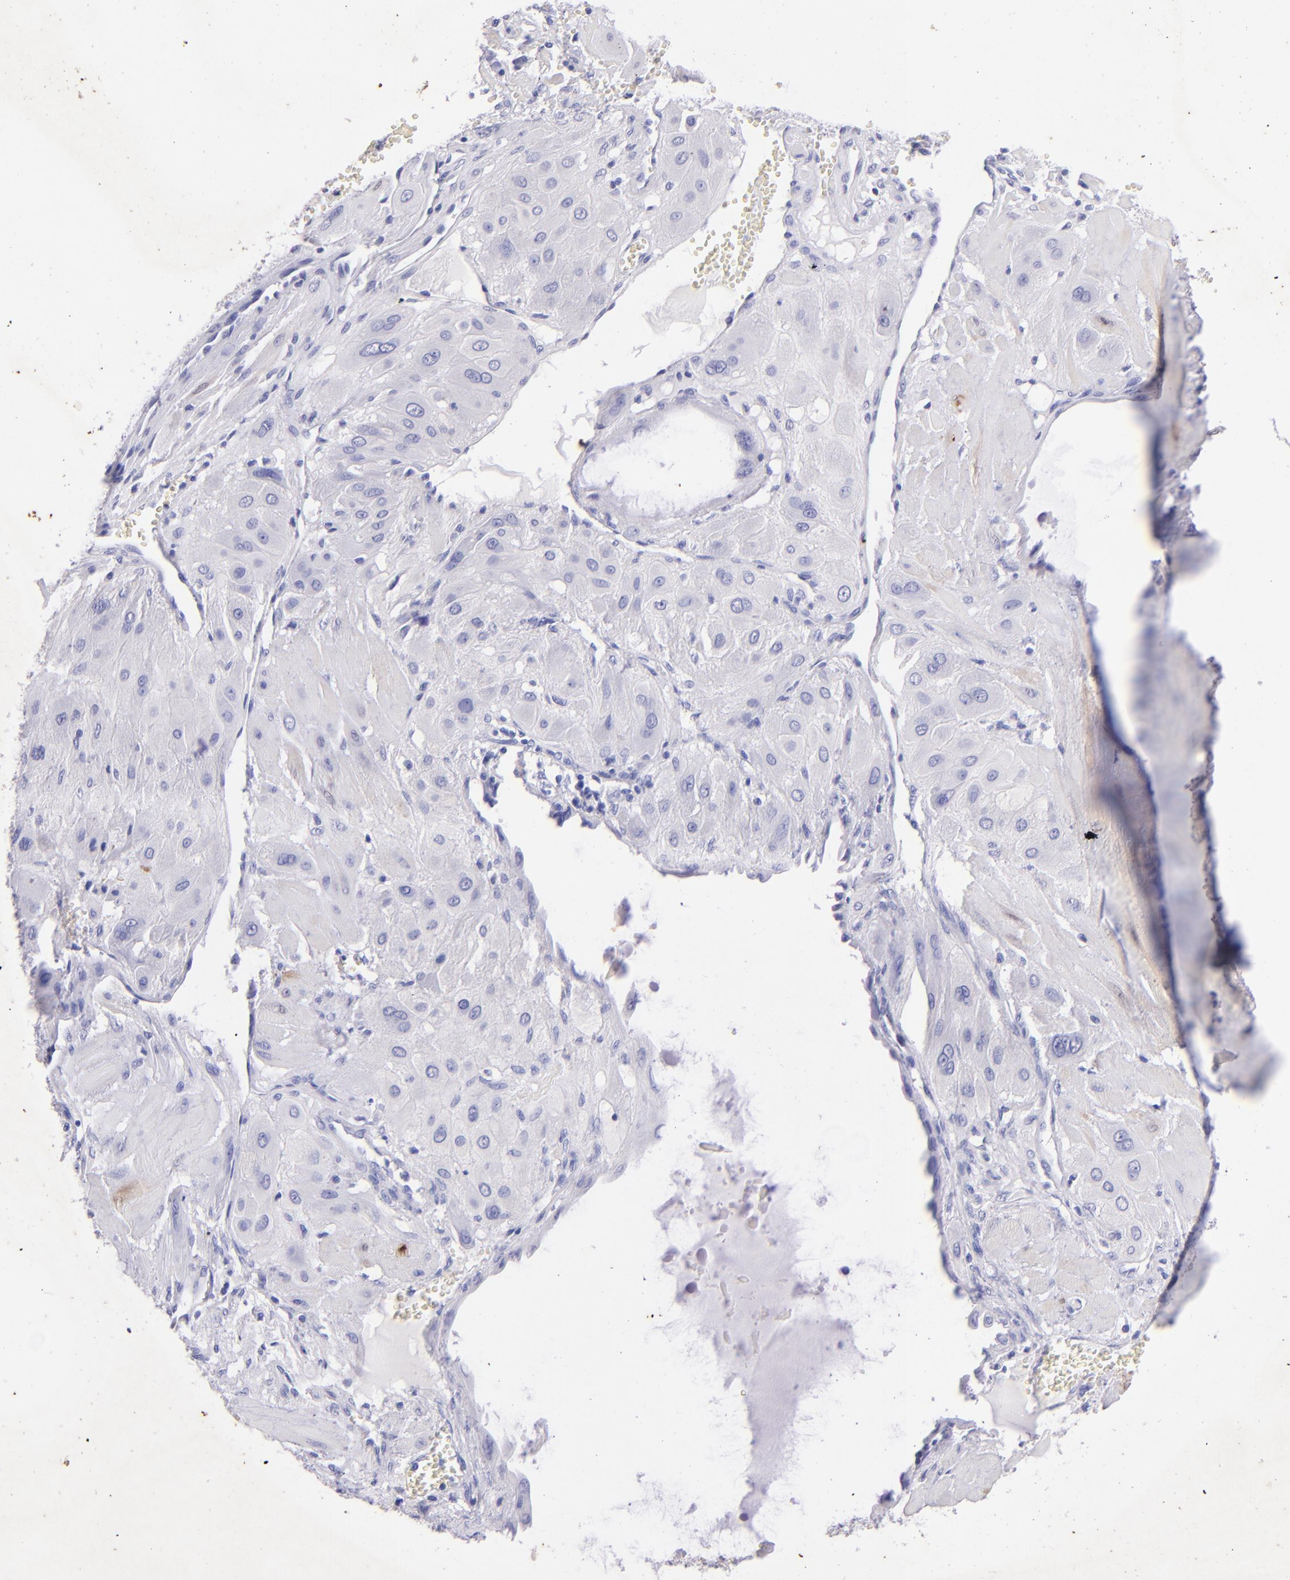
{"staining": {"intensity": "weak", "quantity": "<25%", "location": "cytoplasmic/membranous"}, "tissue": "cervical cancer", "cell_type": "Tumor cells", "image_type": "cancer", "snomed": [{"axis": "morphology", "description": "Squamous cell carcinoma, NOS"}, {"axis": "topography", "description": "Cervix"}], "caption": "High power microscopy histopathology image of an immunohistochemistry (IHC) photomicrograph of squamous cell carcinoma (cervical), revealing no significant positivity in tumor cells.", "gene": "UCHL1", "patient": {"sex": "female", "age": 34}}